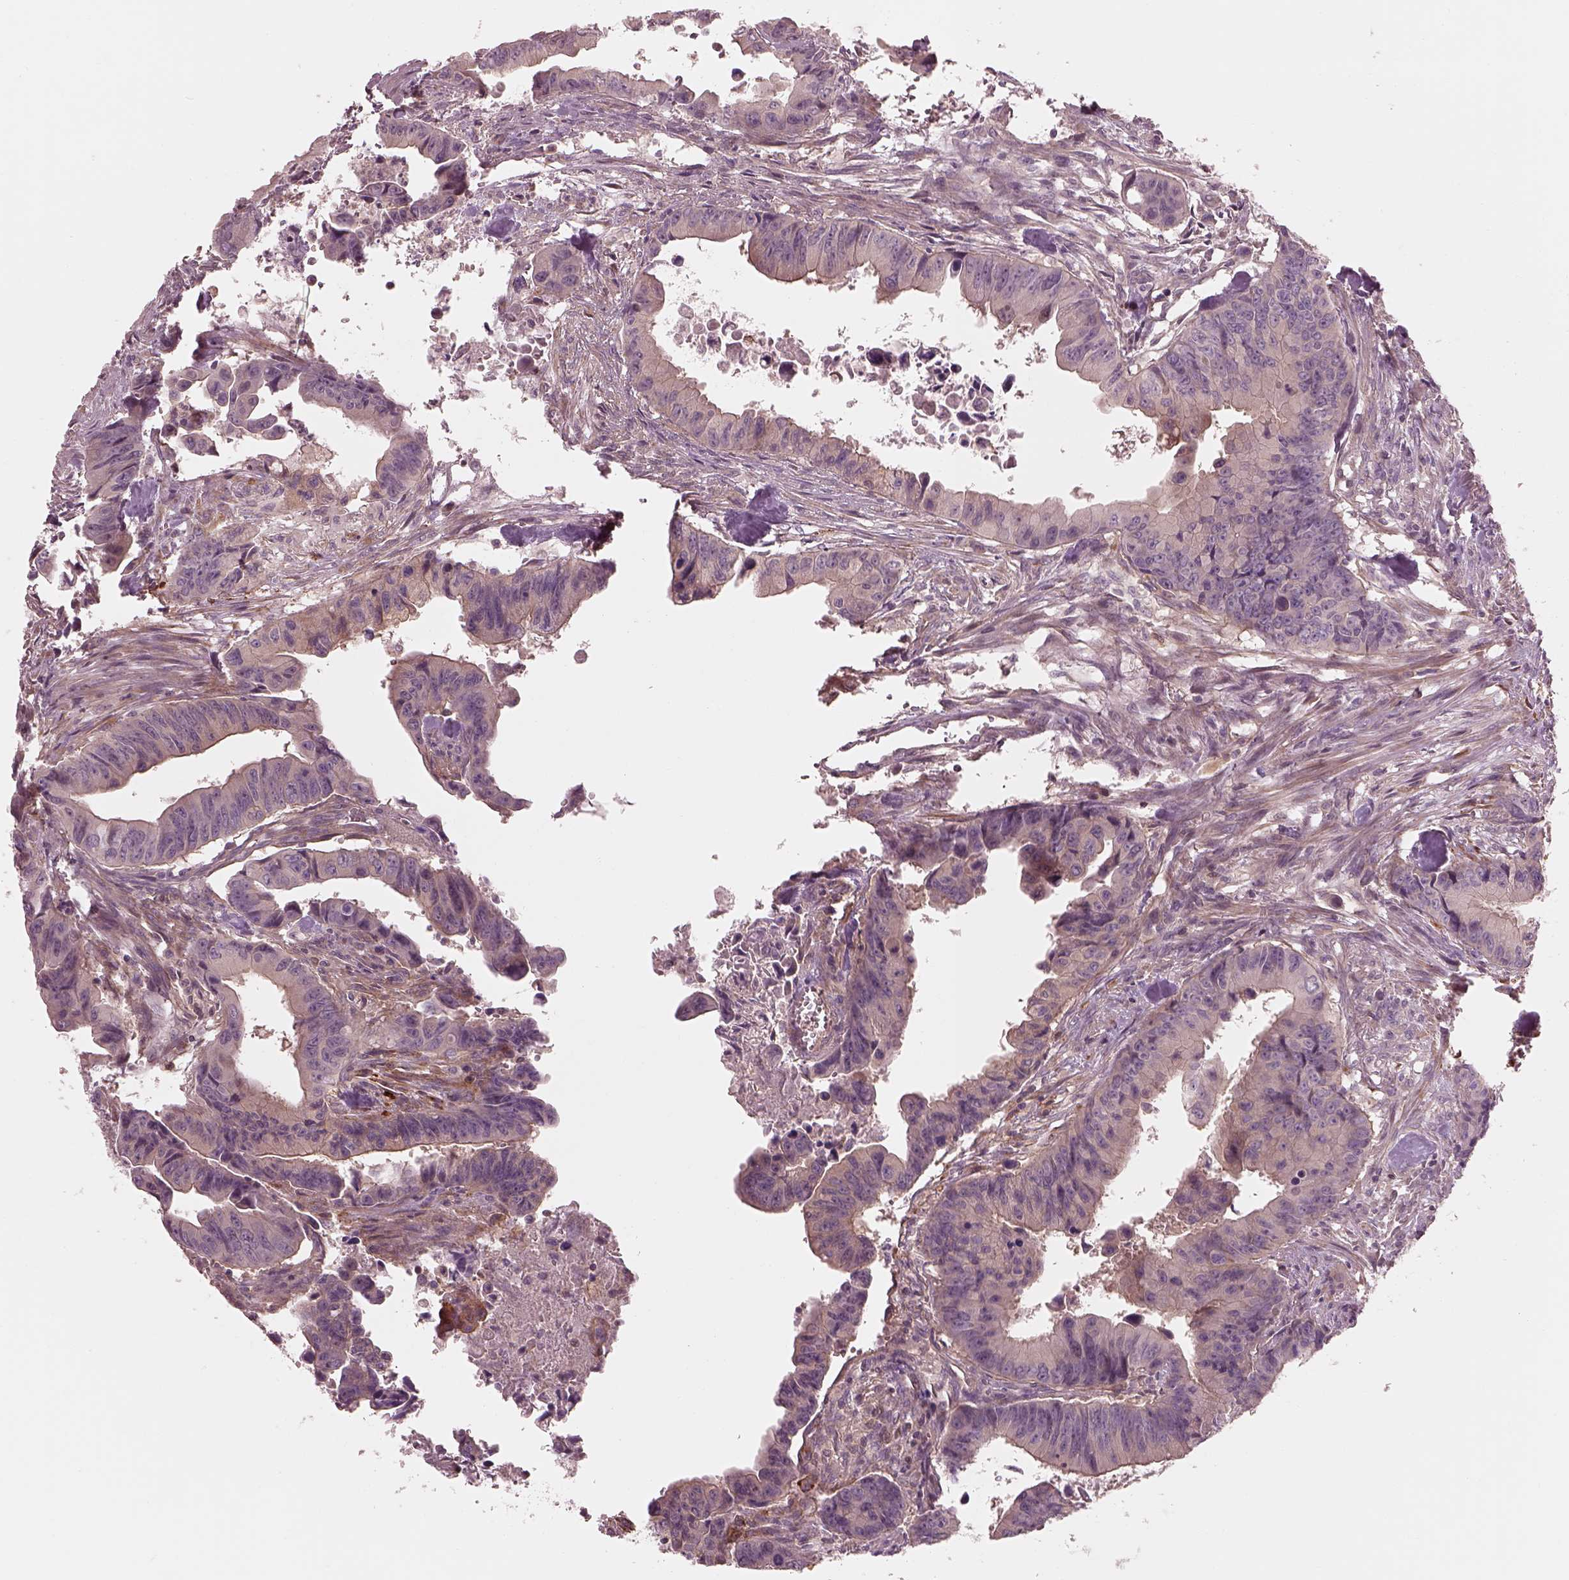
{"staining": {"intensity": "negative", "quantity": "none", "location": "none"}, "tissue": "colorectal cancer", "cell_type": "Tumor cells", "image_type": "cancer", "snomed": [{"axis": "morphology", "description": "Adenocarcinoma, NOS"}, {"axis": "topography", "description": "Colon"}], "caption": "Immunohistochemistry (IHC) of human adenocarcinoma (colorectal) shows no expression in tumor cells. Nuclei are stained in blue.", "gene": "FAM107B", "patient": {"sex": "female", "age": 87}}